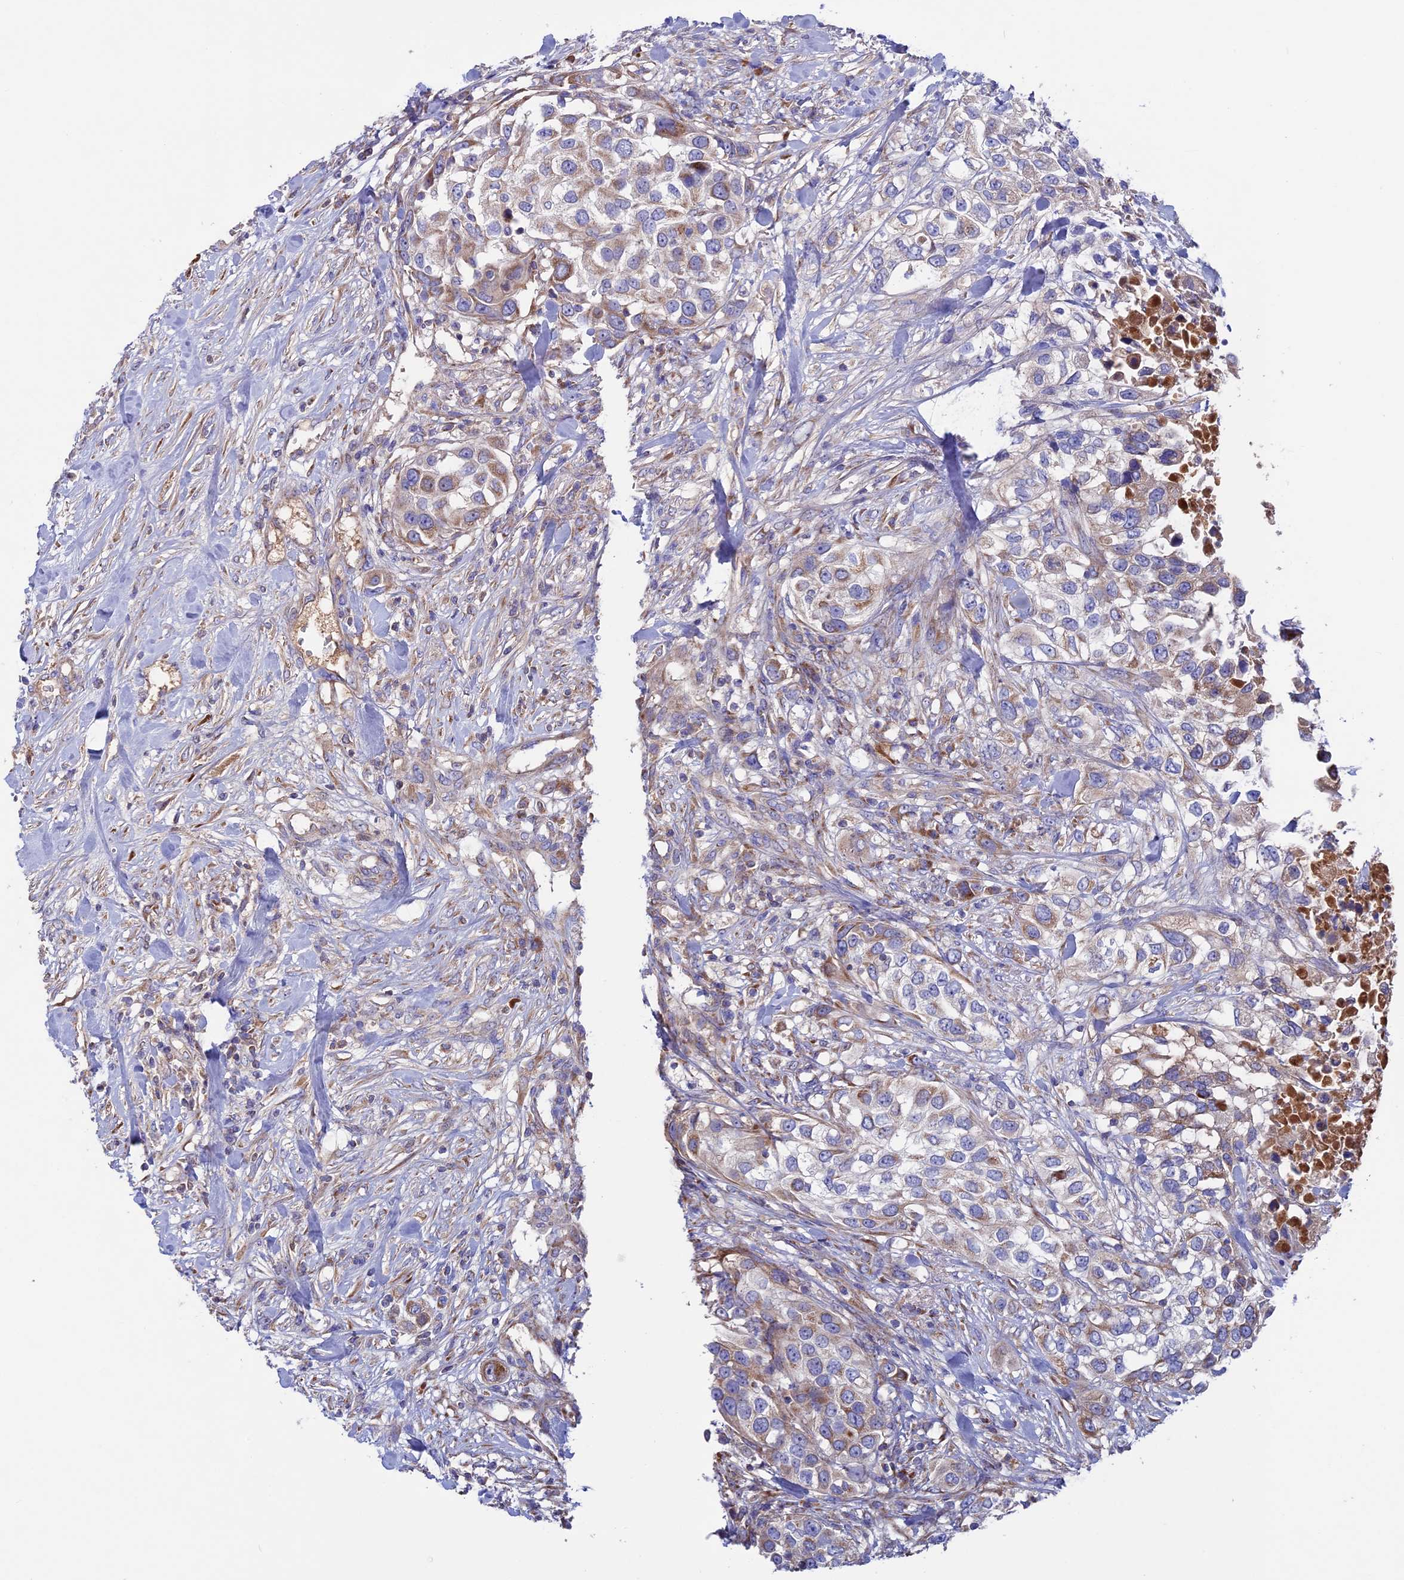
{"staining": {"intensity": "moderate", "quantity": "25%-75%", "location": "cytoplasmic/membranous"}, "tissue": "urothelial cancer", "cell_type": "Tumor cells", "image_type": "cancer", "snomed": [{"axis": "morphology", "description": "Urothelial carcinoma, High grade"}, {"axis": "topography", "description": "Urinary bladder"}], "caption": "Immunohistochemical staining of urothelial carcinoma (high-grade) reveals moderate cytoplasmic/membranous protein expression in about 25%-75% of tumor cells.", "gene": "SLC15A5", "patient": {"sex": "female", "age": 80}}